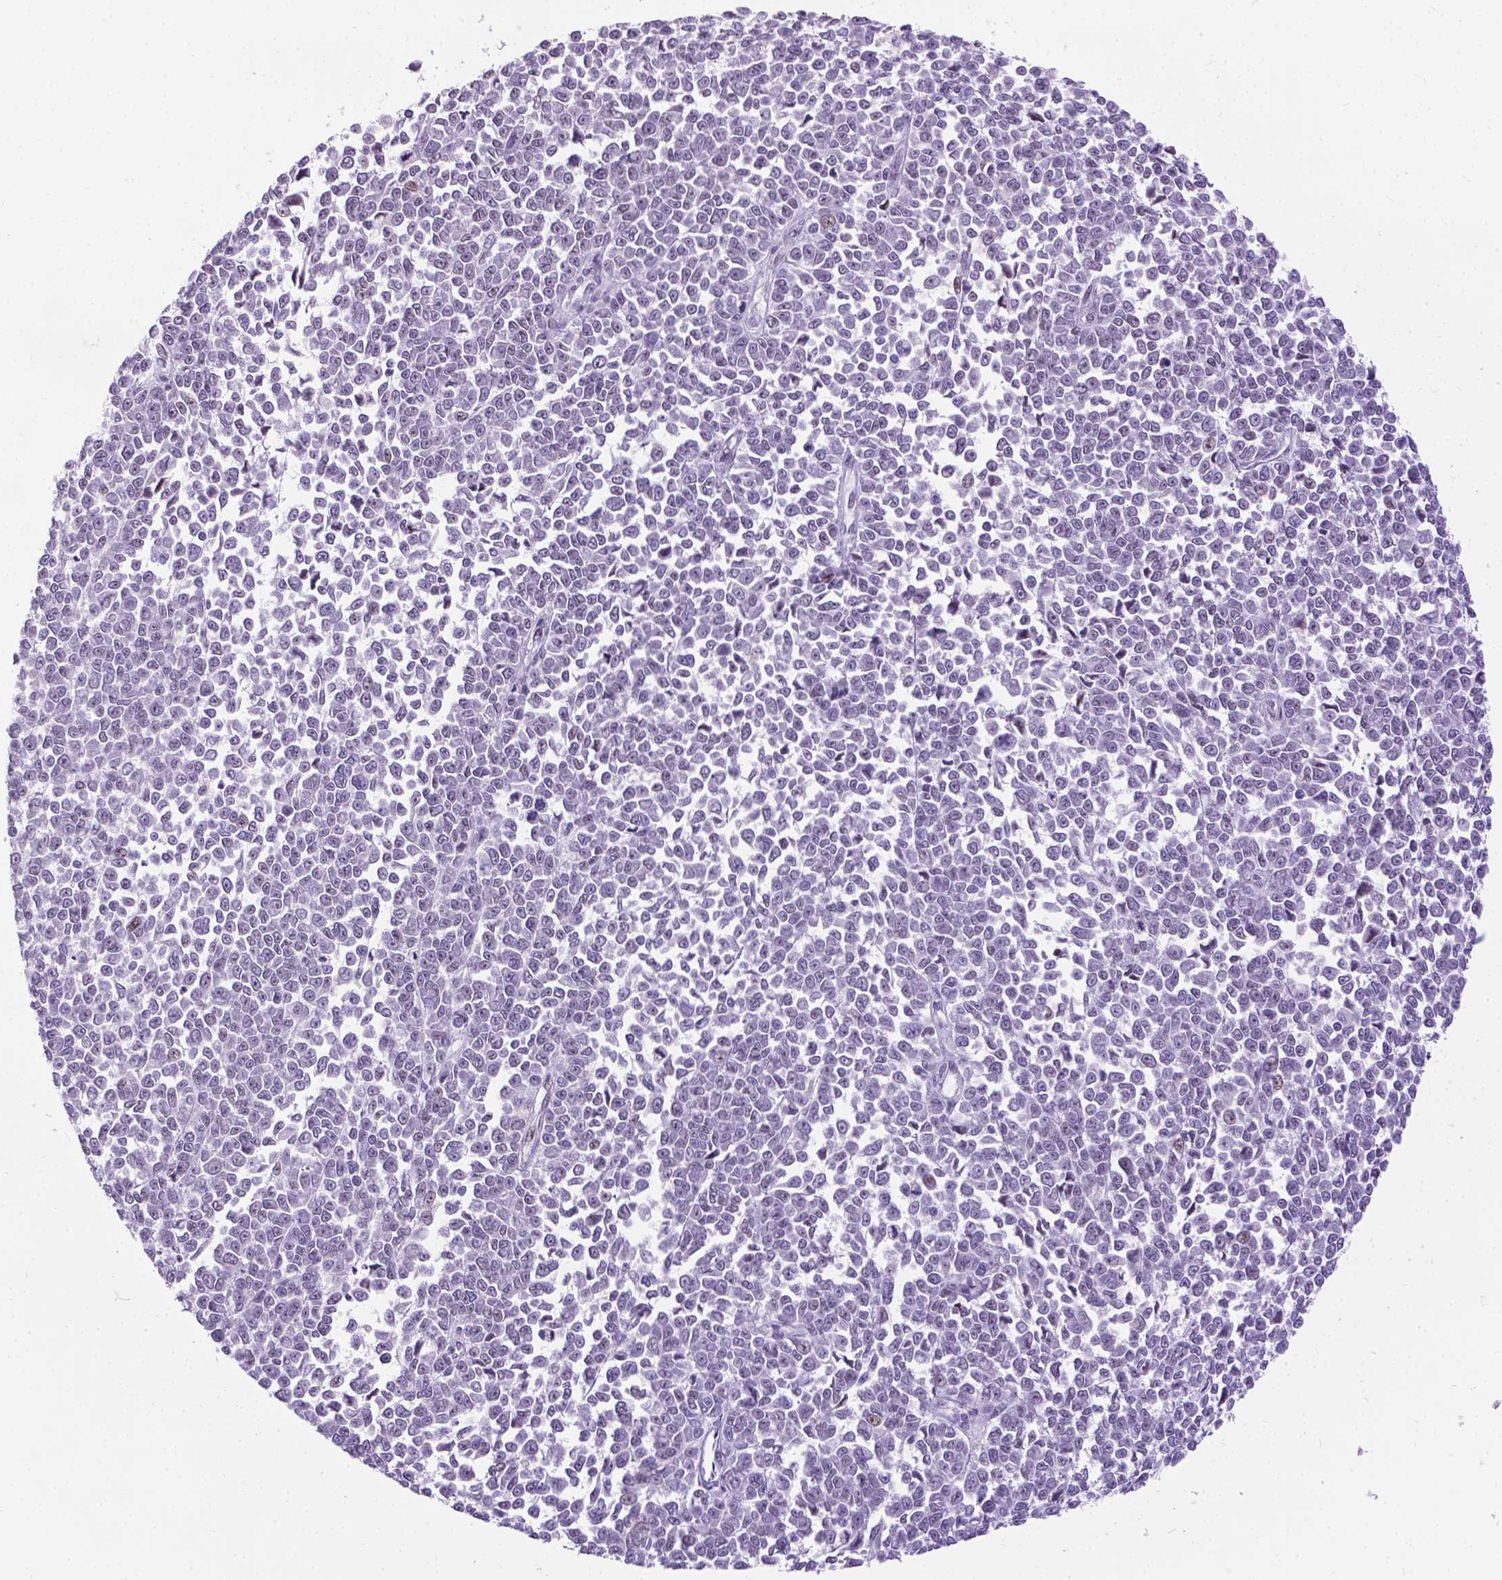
{"staining": {"intensity": "negative", "quantity": "none", "location": "none"}, "tissue": "melanoma", "cell_type": "Tumor cells", "image_type": "cancer", "snomed": [{"axis": "morphology", "description": "Malignant melanoma, NOS"}, {"axis": "topography", "description": "Skin"}], "caption": "Melanoma was stained to show a protein in brown. There is no significant positivity in tumor cells.", "gene": "PROB1", "patient": {"sex": "female", "age": 95}}